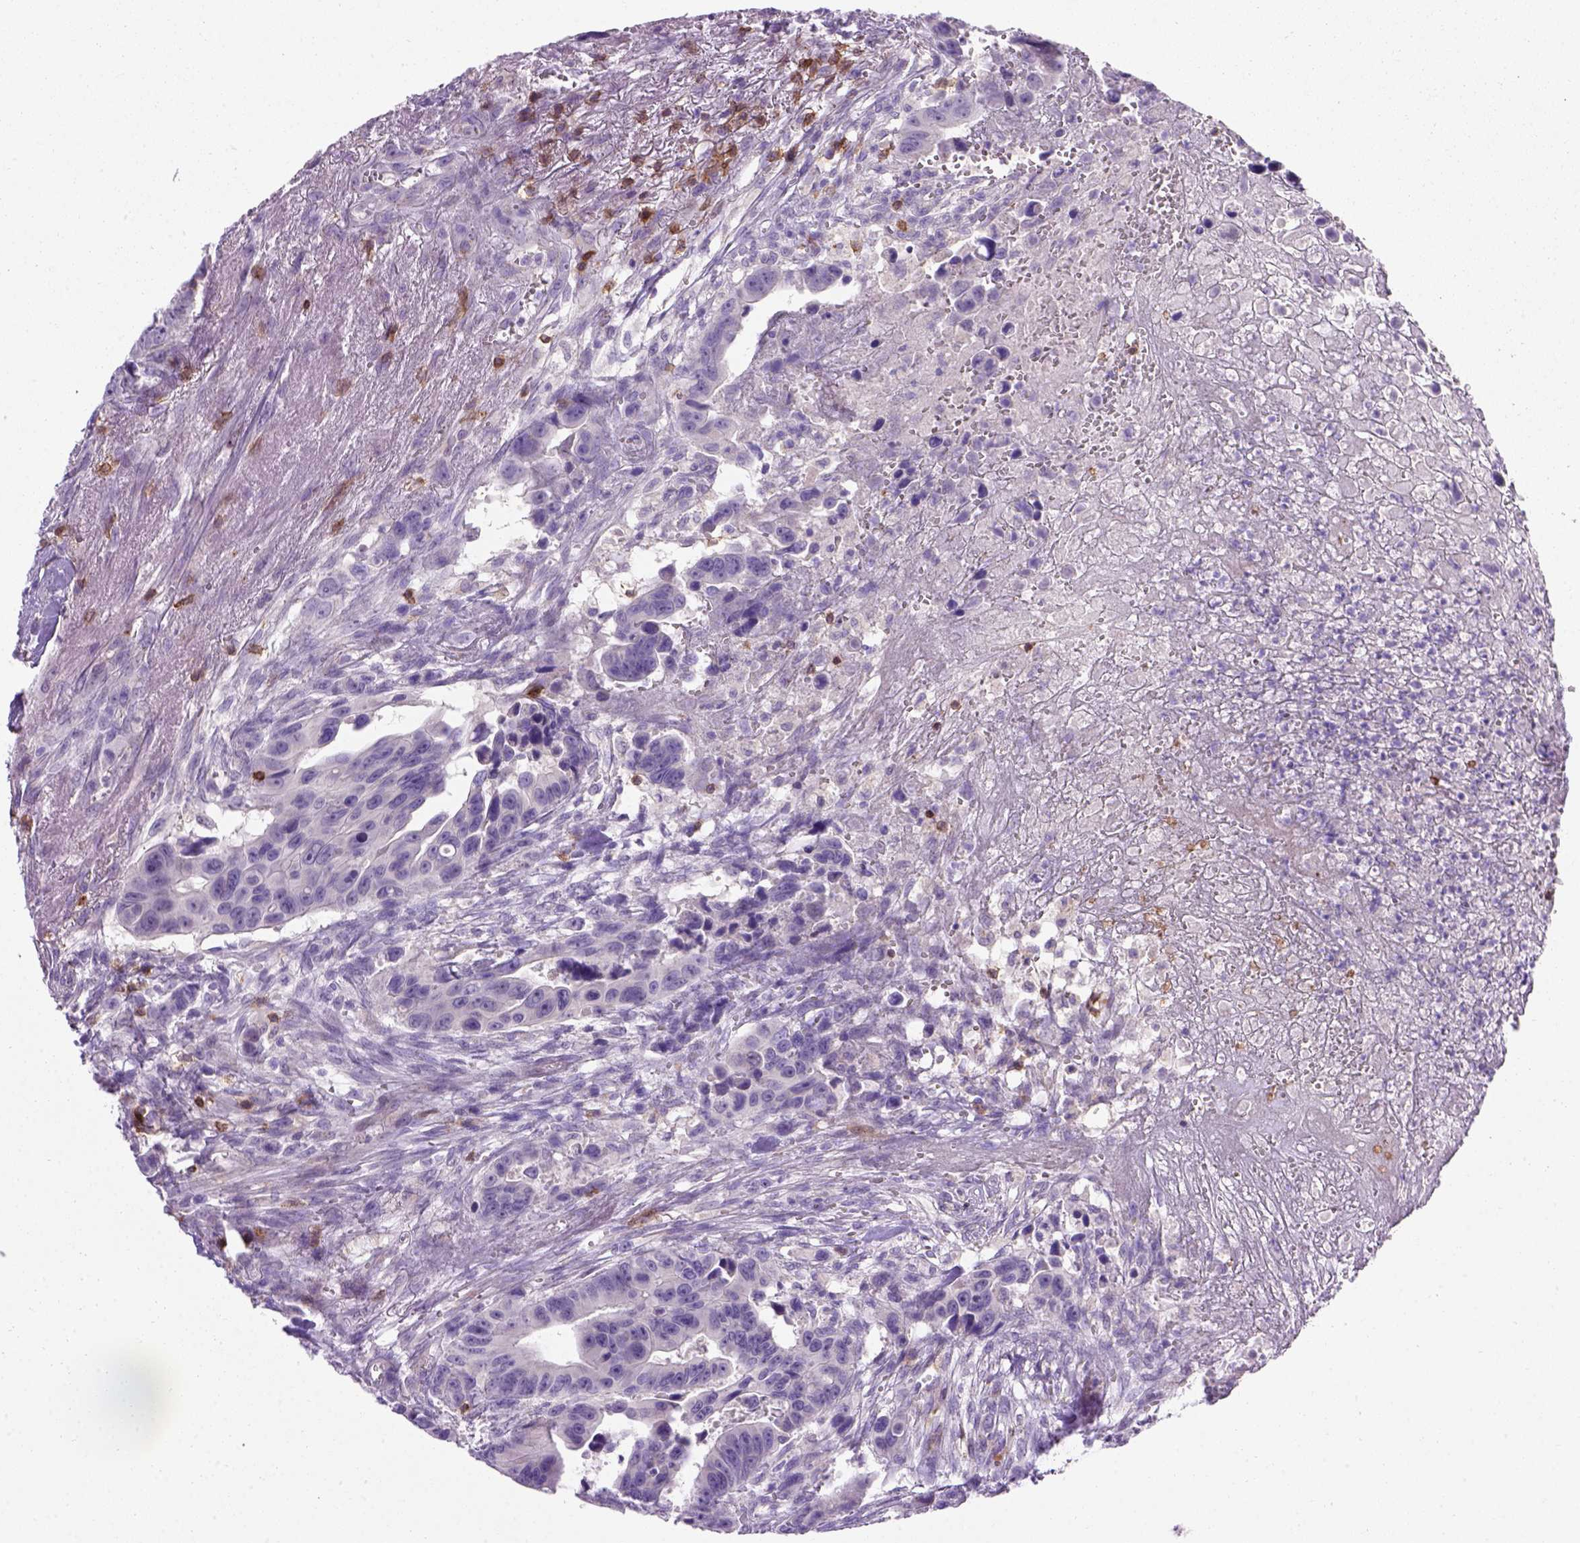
{"staining": {"intensity": "negative", "quantity": "none", "location": "none"}, "tissue": "colorectal cancer", "cell_type": "Tumor cells", "image_type": "cancer", "snomed": [{"axis": "morphology", "description": "Adenocarcinoma, NOS"}, {"axis": "topography", "description": "Colon"}], "caption": "Colorectal cancer was stained to show a protein in brown. There is no significant expression in tumor cells.", "gene": "CD3E", "patient": {"sex": "female", "age": 87}}